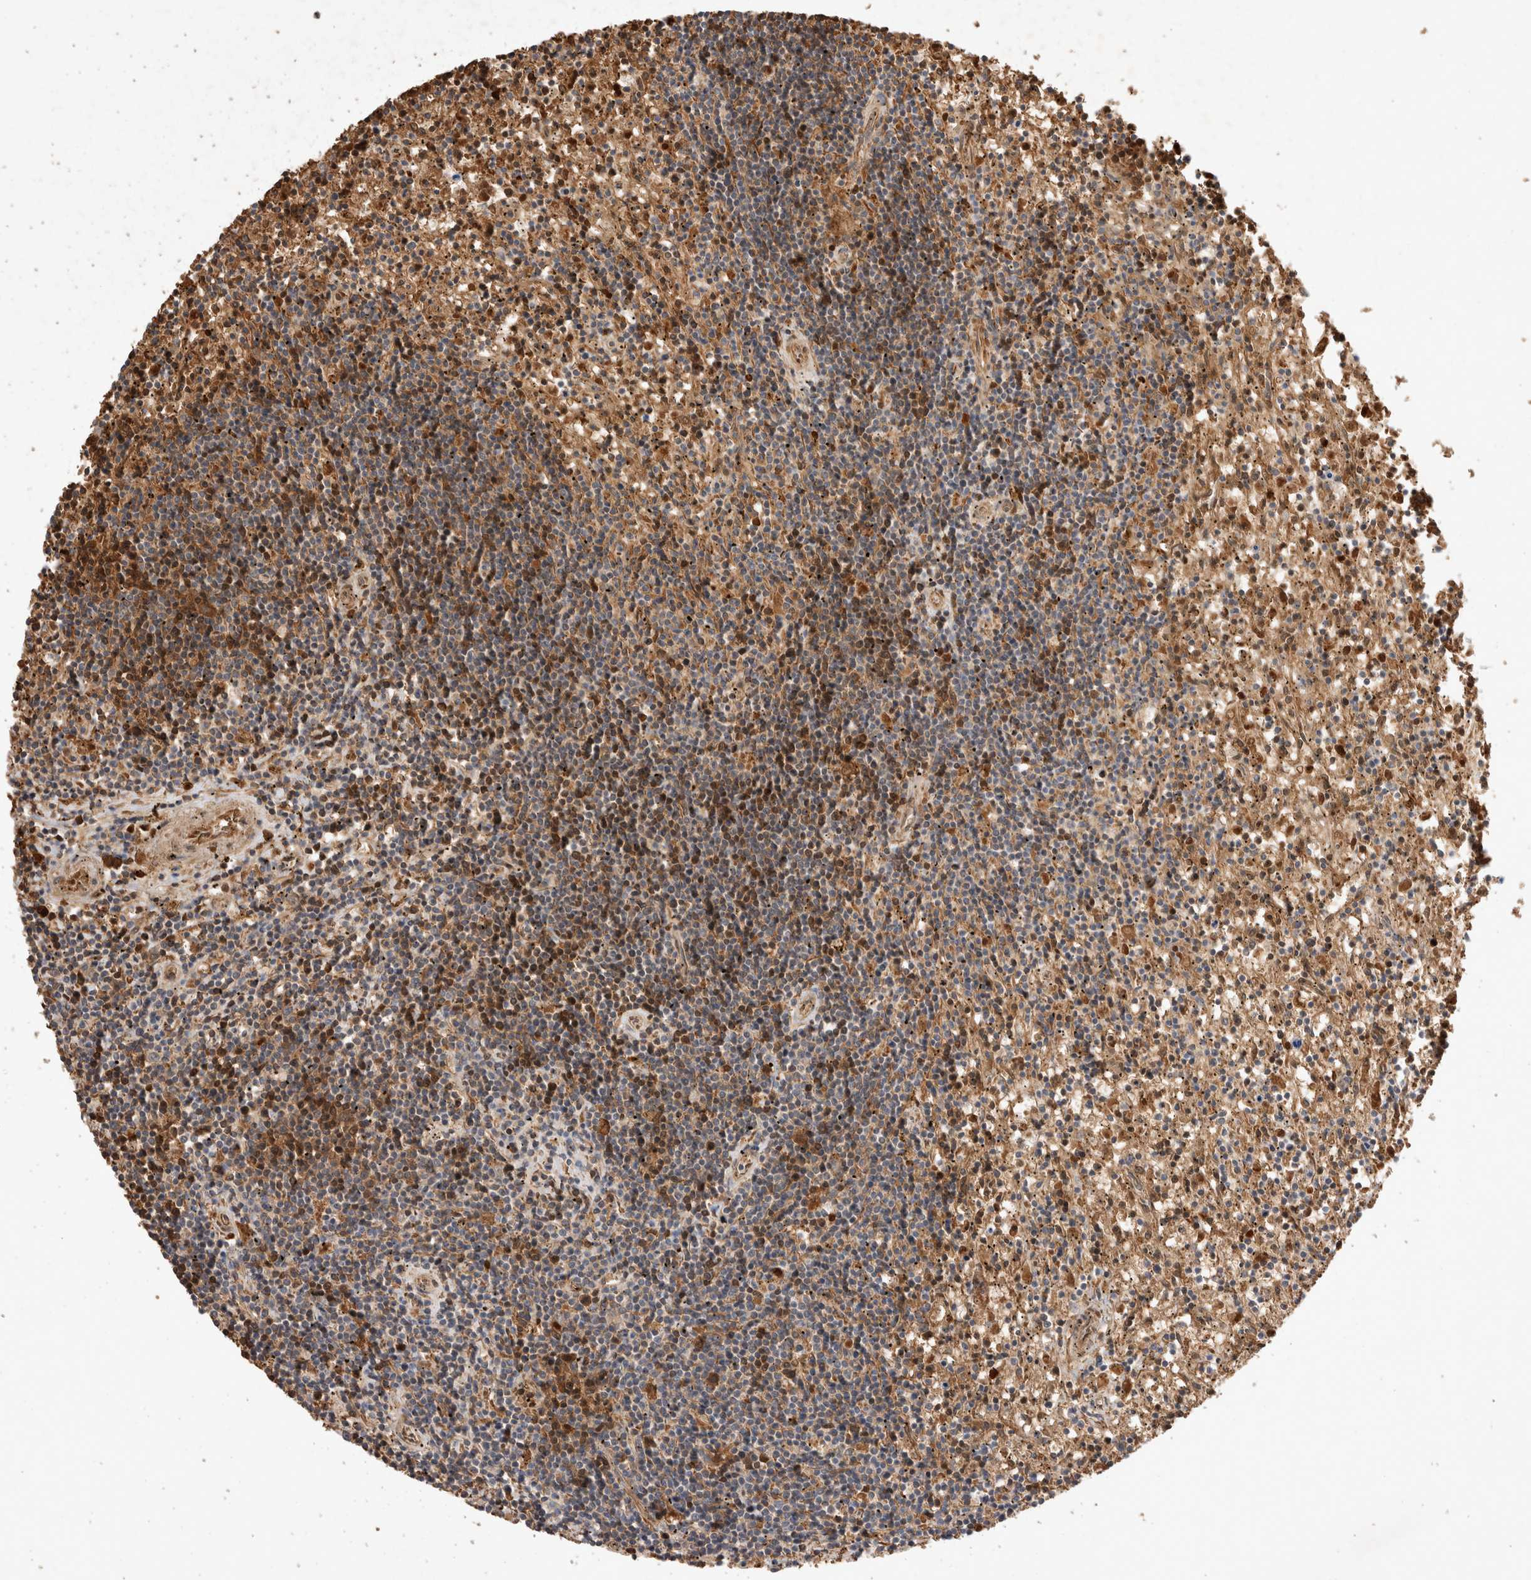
{"staining": {"intensity": "moderate", "quantity": "25%-75%", "location": "cytoplasmic/membranous"}, "tissue": "lymphoma", "cell_type": "Tumor cells", "image_type": "cancer", "snomed": [{"axis": "morphology", "description": "Malignant lymphoma, non-Hodgkin's type, Low grade"}, {"axis": "topography", "description": "Spleen"}], "caption": "Human malignant lymphoma, non-Hodgkin's type (low-grade) stained with a protein marker reveals moderate staining in tumor cells.", "gene": "FAM221A", "patient": {"sex": "male", "age": 76}}